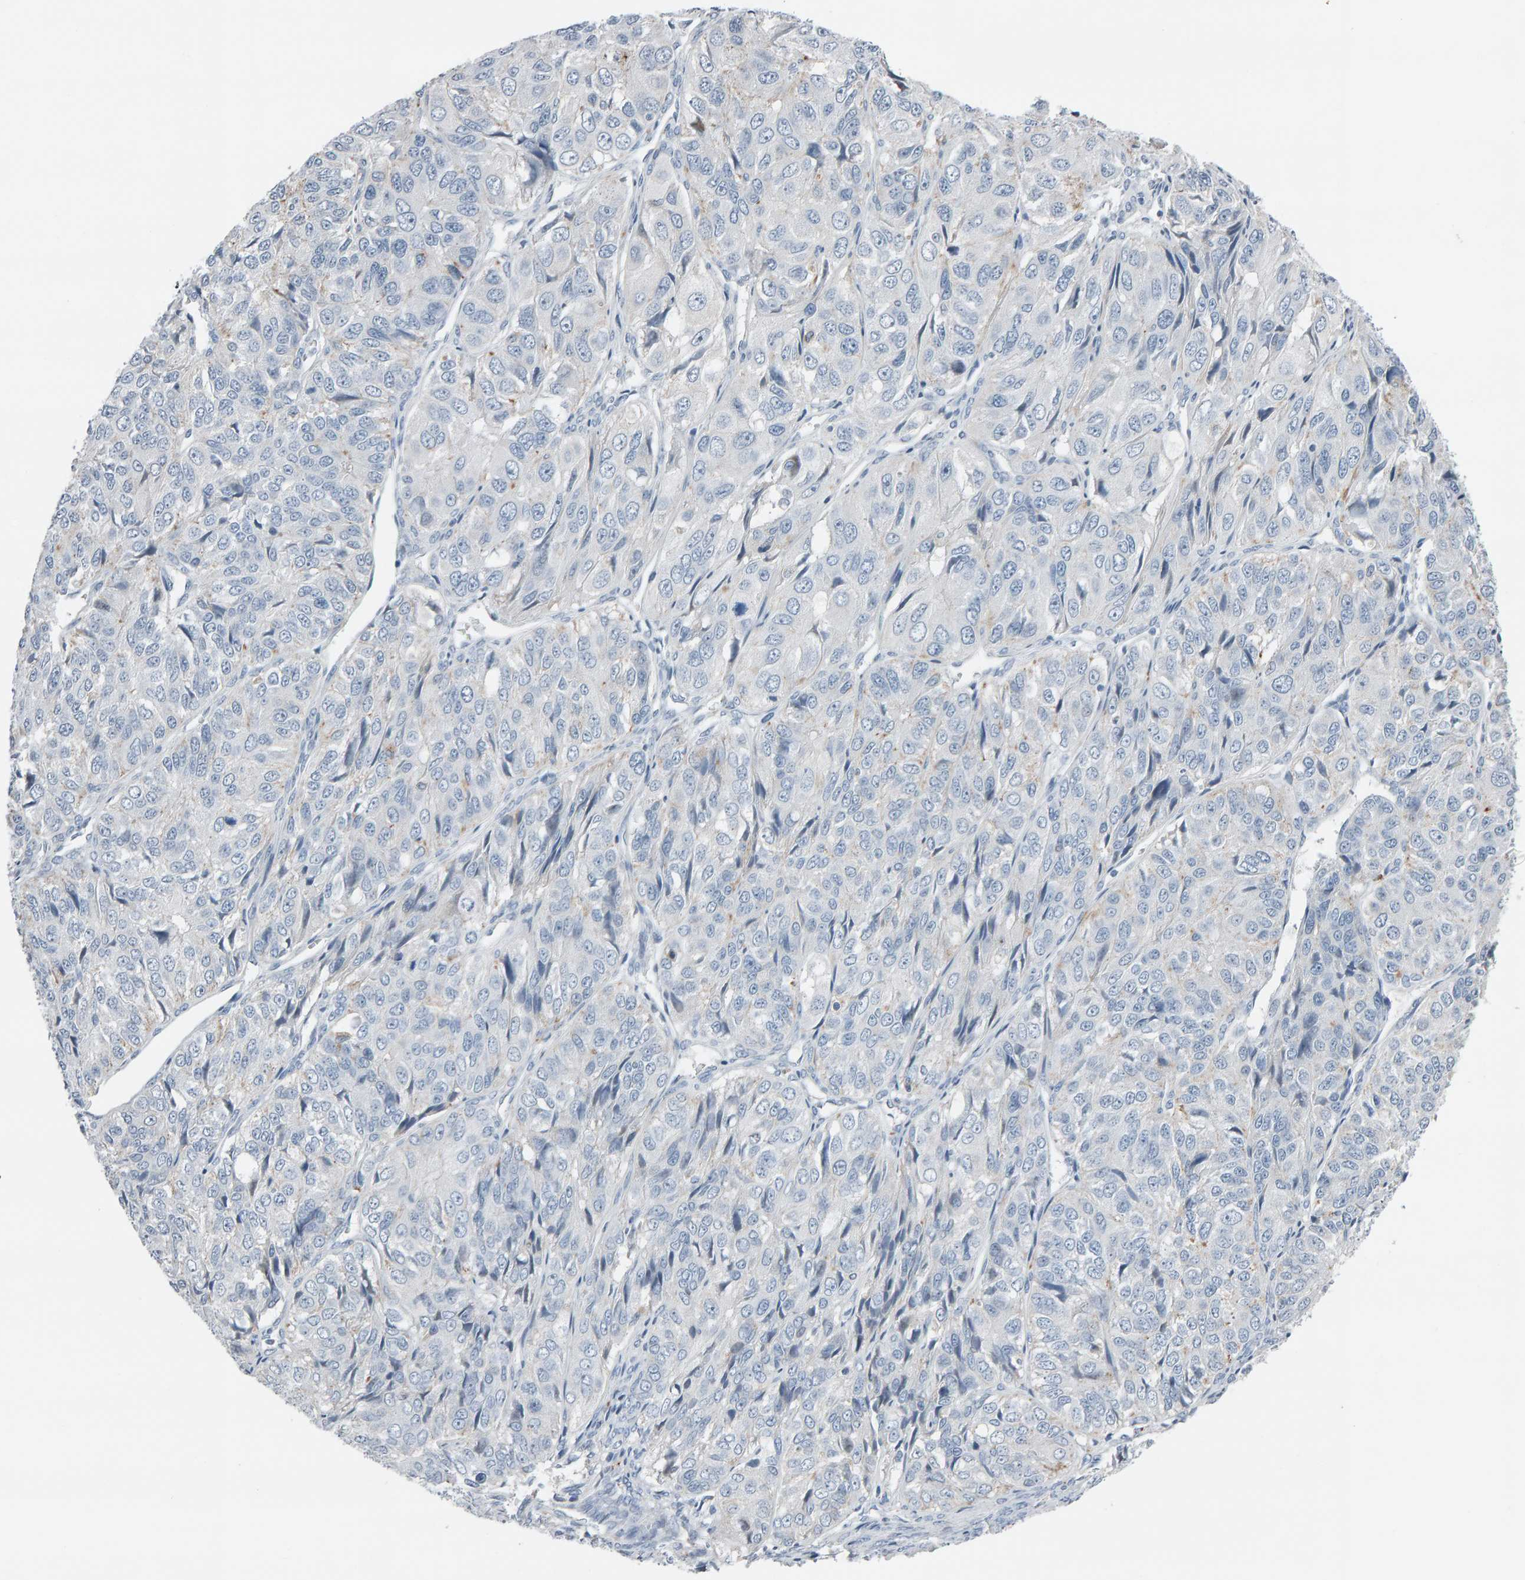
{"staining": {"intensity": "negative", "quantity": "none", "location": "none"}, "tissue": "ovarian cancer", "cell_type": "Tumor cells", "image_type": "cancer", "snomed": [{"axis": "morphology", "description": "Carcinoma, endometroid"}, {"axis": "topography", "description": "Ovary"}], "caption": "Tumor cells show no significant positivity in ovarian cancer (endometroid carcinoma). (Stains: DAB (3,3'-diaminobenzidine) IHC with hematoxylin counter stain, Microscopy: brightfield microscopy at high magnification).", "gene": "IPPK", "patient": {"sex": "female", "age": 51}}